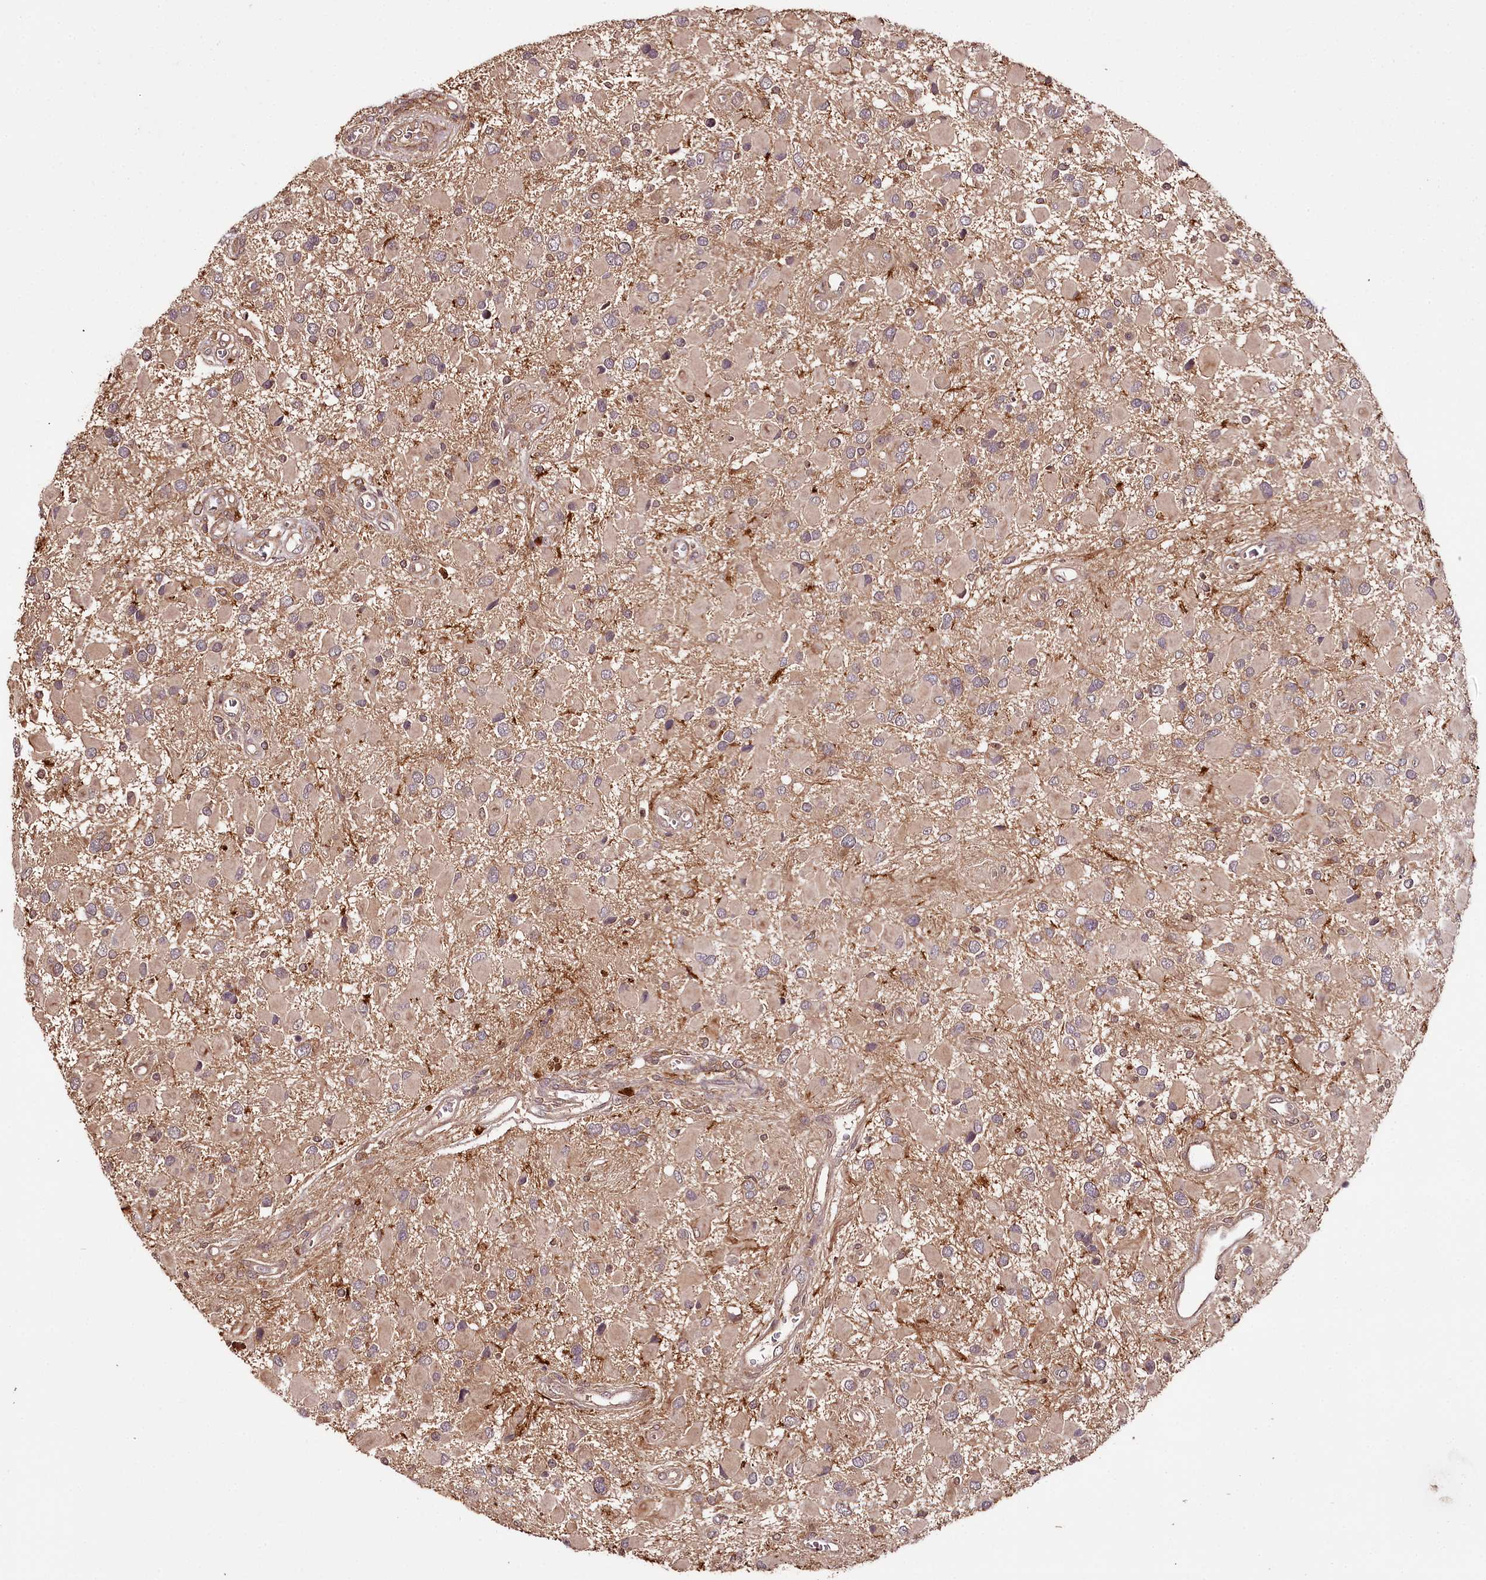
{"staining": {"intensity": "weak", "quantity": ">75%", "location": "cytoplasmic/membranous"}, "tissue": "glioma", "cell_type": "Tumor cells", "image_type": "cancer", "snomed": [{"axis": "morphology", "description": "Glioma, malignant, High grade"}, {"axis": "topography", "description": "Brain"}], "caption": "Protein analysis of glioma tissue displays weak cytoplasmic/membranous expression in about >75% of tumor cells.", "gene": "TTC12", "patient": {"sex": "male", "age": 53}}